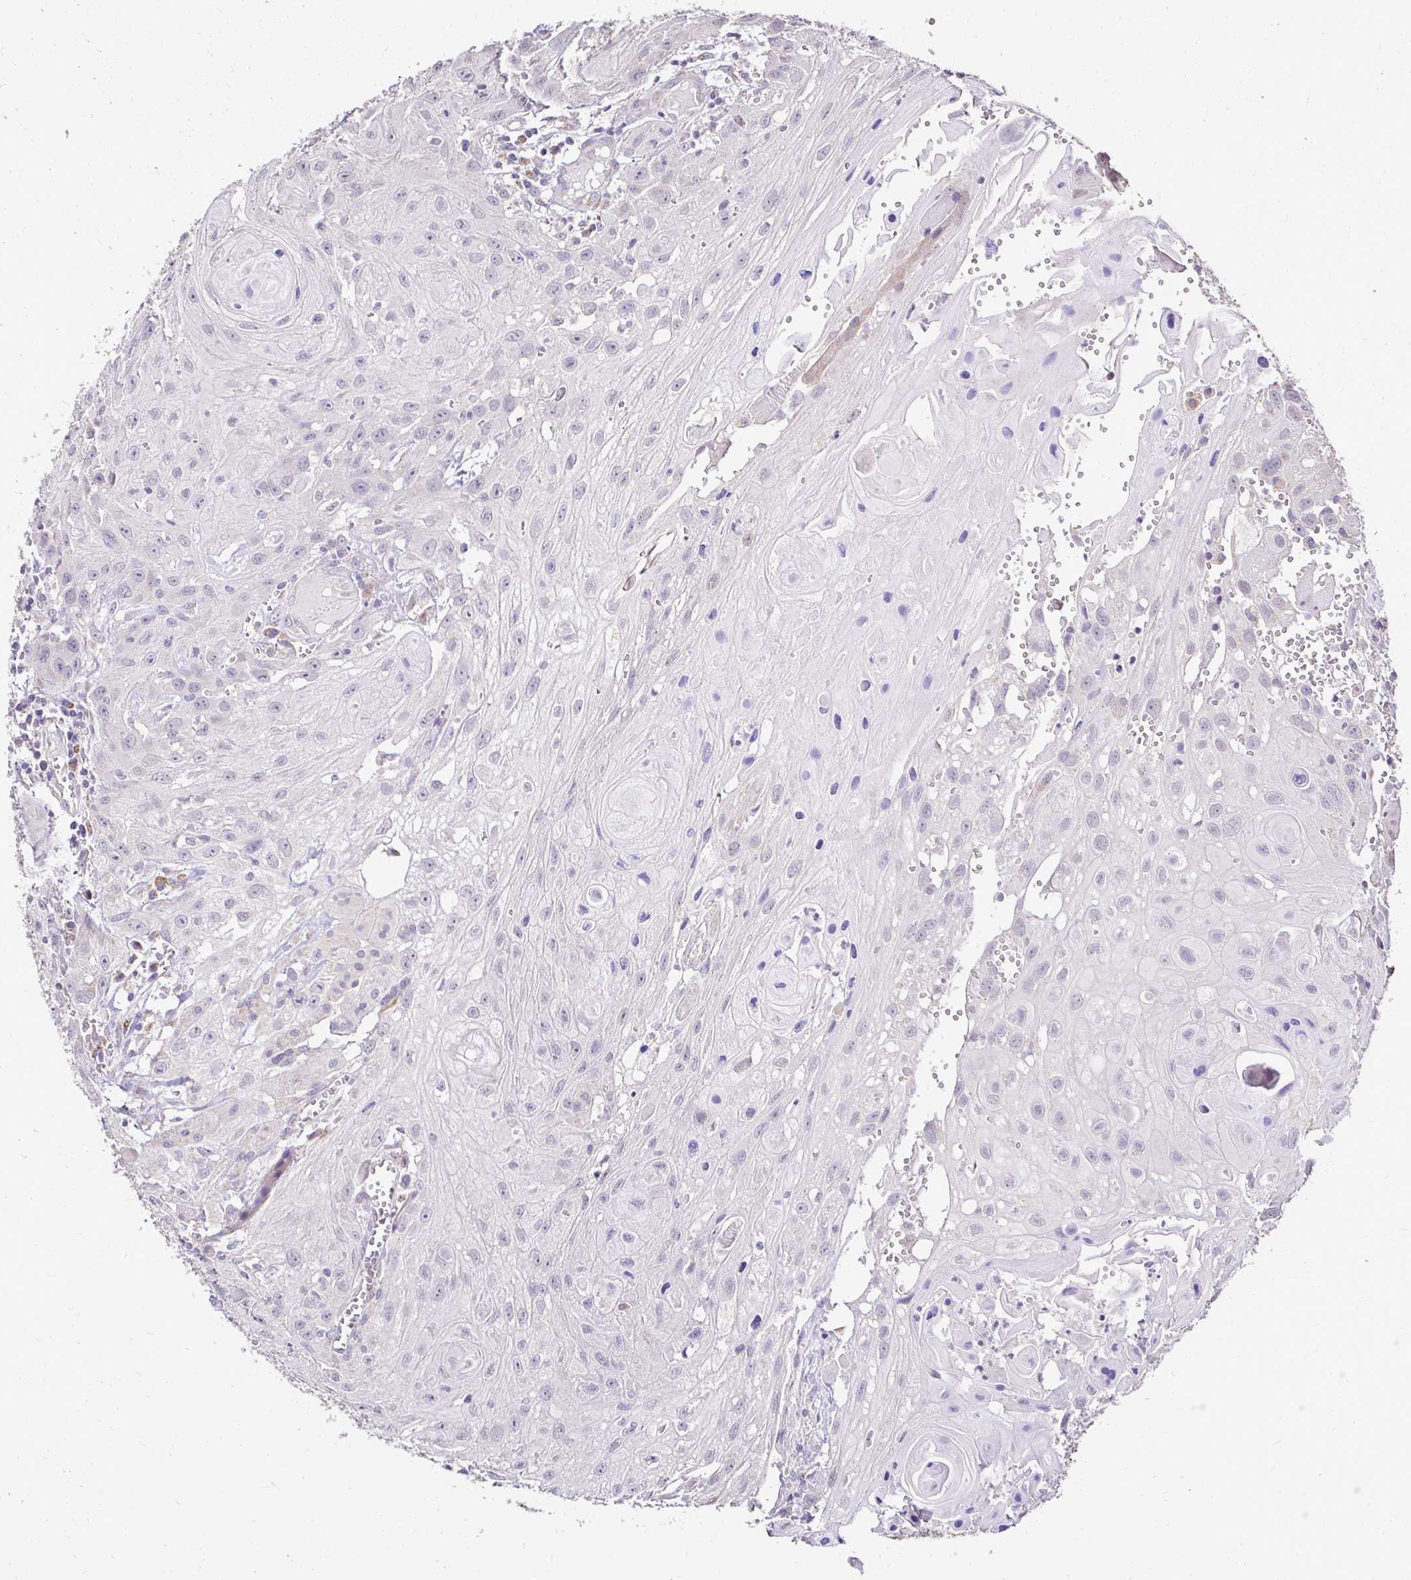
{"staining": {"intensity": "negative", "quantity": "none", "location": "none"}, "tissue": "head and neck cancer", "cell_type": "Tumor cells", "image_type": "cancer", "snomed": [{"axis": "morphology", "description": "Squamous cell carcinoma, NOS"}, {"axis": "topography", "description": "Oral tissue"}, {"axis": "topography", "description": "Head-Neck"}], "caption": "A histopathology image of squamous cell carcinoma (head and neck) stained for a protein shows no brown staining in tumor cells.", "gene": "KIAA1210", "patient": {"sex": "male", "age": 58}}